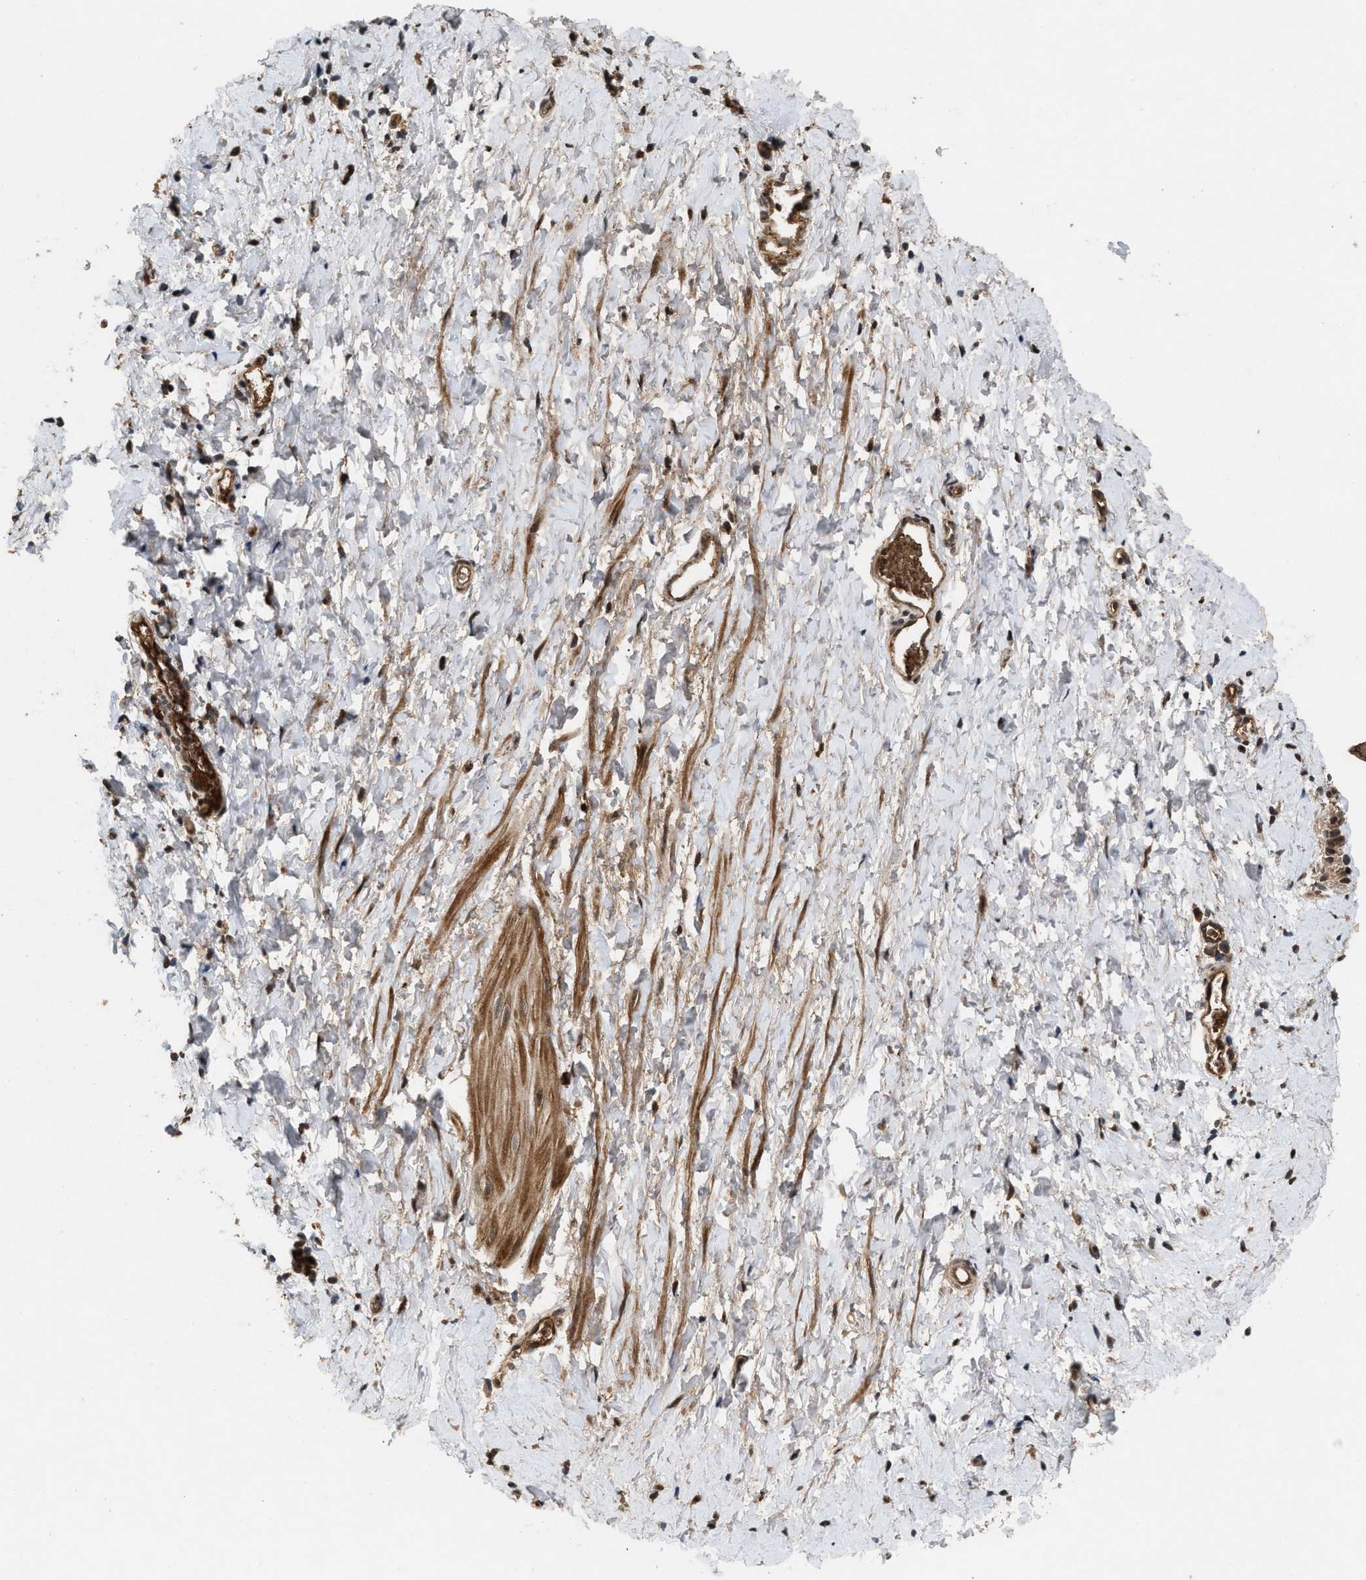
{"staining": {"intensity": "moderate", "quantity": ">75%", "location": "cytoplasmic/membranous,nuclear"}, "tissue": "smooth muscle", "cell_type": "Smooth muscle cells", "image_type": "normal", "snomed": [{"axis": "morphology", "description": "Normal tissue, NOS"}, {"axis": "topography", "description": "Smooth muscle"}], "caption": "A histopathology image of smooth muscle stained for a protein reveals moderate cytoplasmic/membranous,nuclear brown staining in smooth muscle cells. Nuclei are stained in blue.", "gene": "RUSC2", "patient": {"sex": "male", "age": 16}}